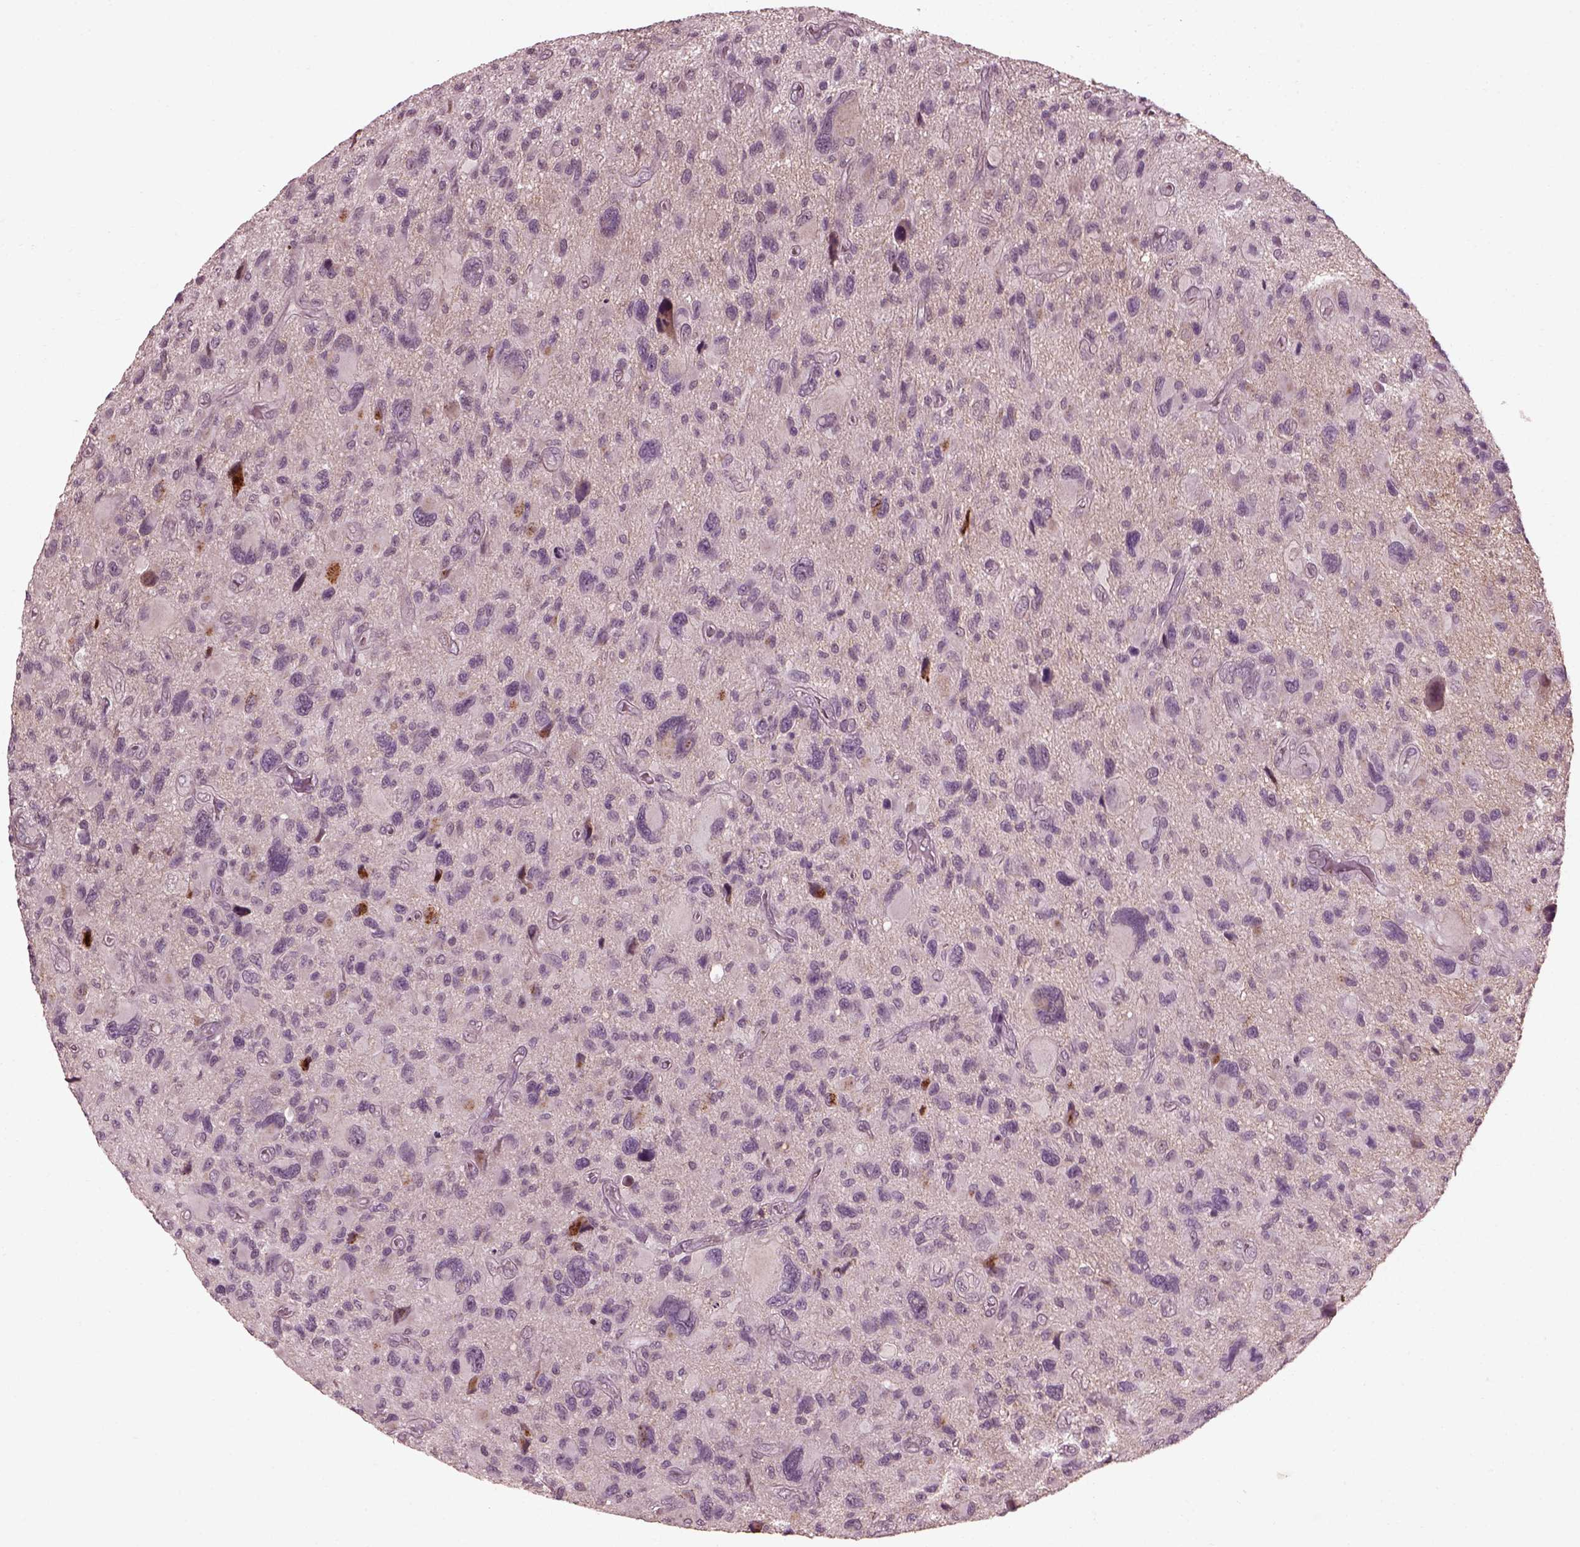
{"staining": {"intensity": "negative", "quantity": "none", "location": "none"}, "tissue": "glioma", "cell_type": "Tumor cells", "image_type": "cancer", "snomed": [{"axis": "morphology", "description": "Glioma, malignant, NOS"}, {"axis": "morphology", "description": "Glioma, malignant, High grade"}, {"axis": "topography", "description": "Brain"}], "caption": "Protein analysis of malignant glioma exhibits no significant expression in tumor cells. (DAB (3,3'-diaminobenzidine) IHC with hematoxylin counter stain).", "gene": "EFEMP1", "patient": {"sex": "female", "age": 71}}